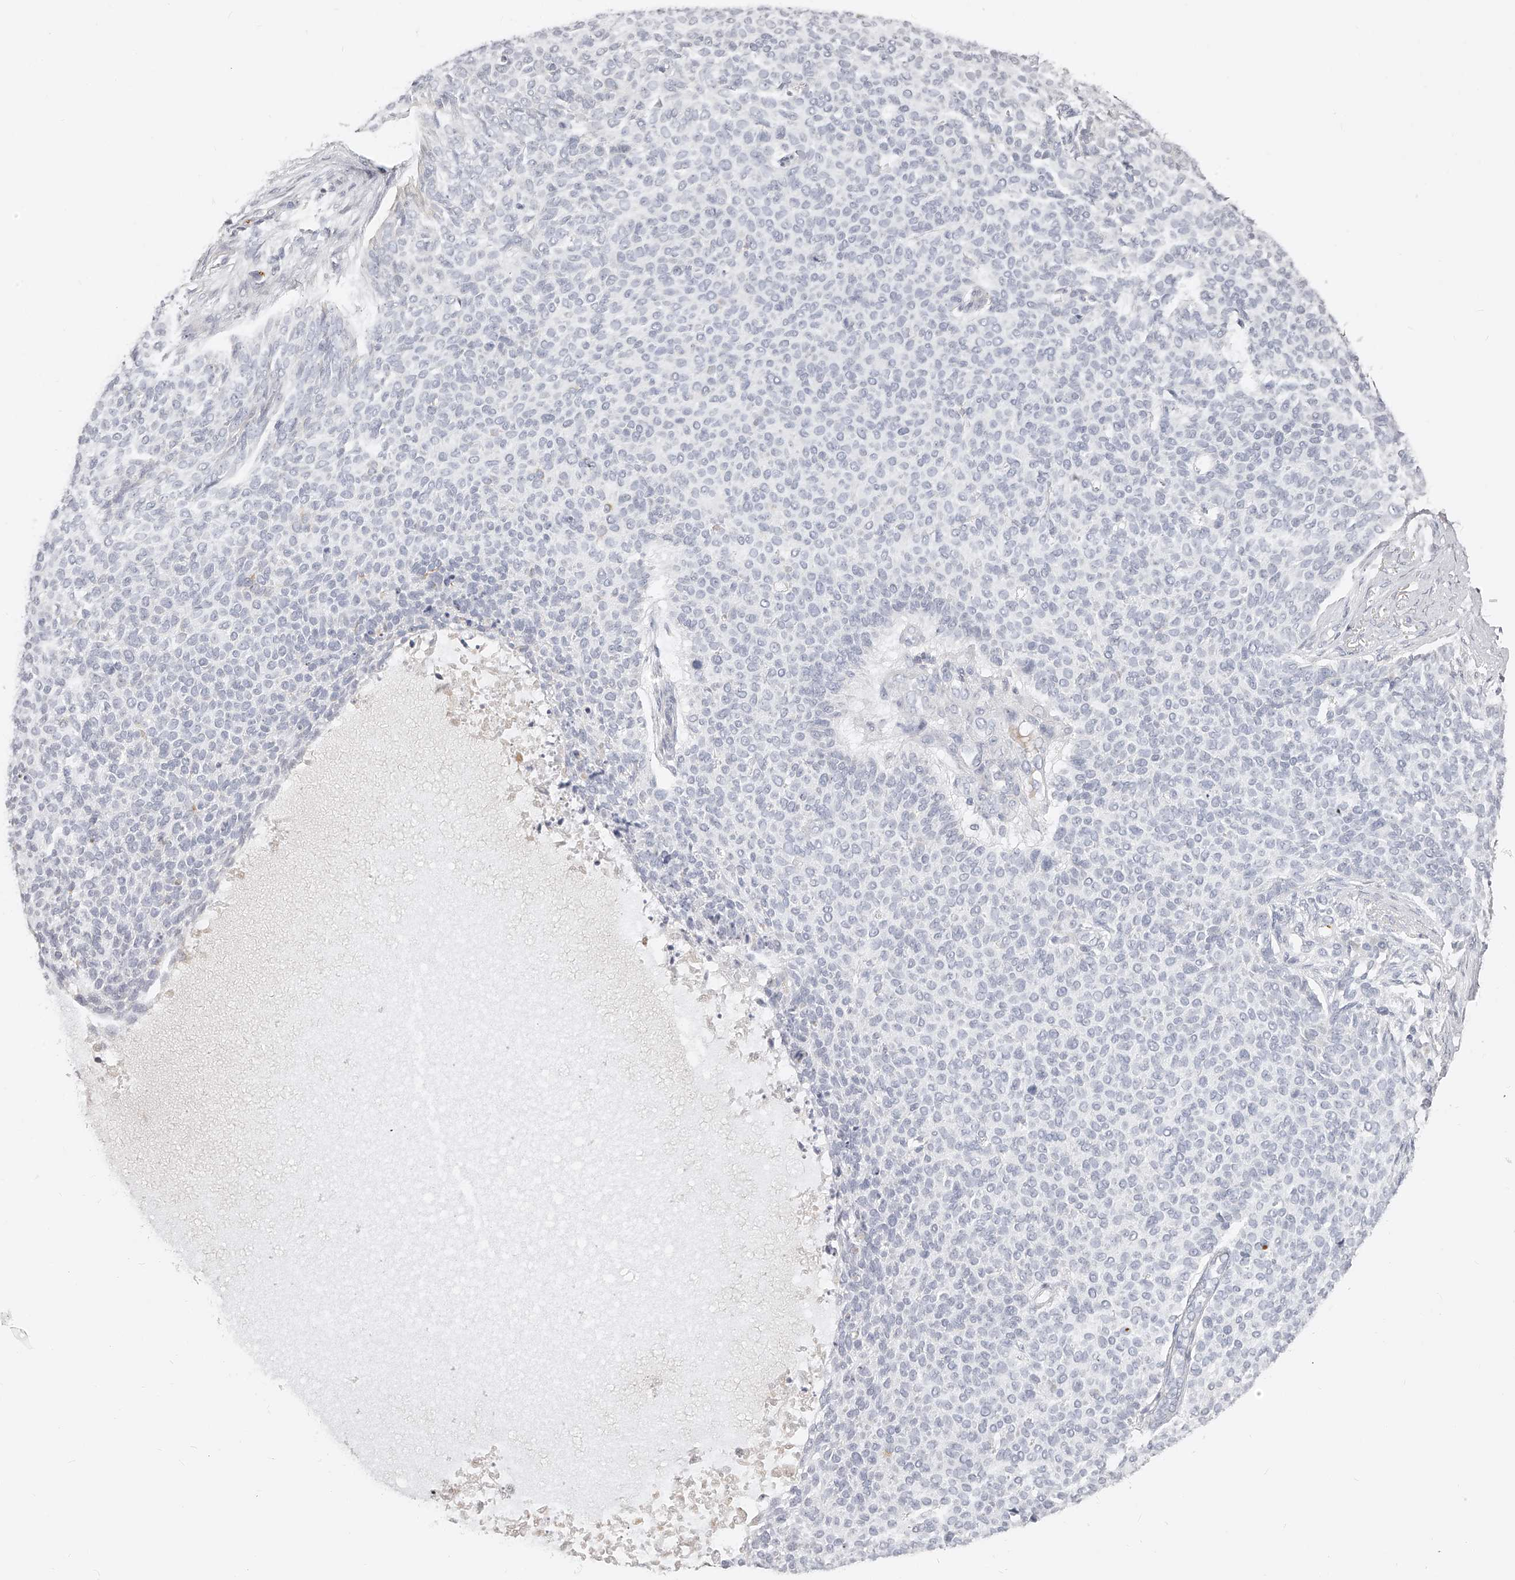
{"staining": {"intensity": "negative", "quantity": "none", "location": "none"}, "tissue": "skin cancer", "cell_type": "Tumor cells", "image_type": "cancer", "snomed": [{"axis": "morphology", "description": "Normal tissue, NOS"}, {"axis": "morphology", "description": "Basal cell carcinoma"}, {"axis": "topography", "description": "Skin"}], "caption": "DAB immunohistochemical staining of basal cell carcinoma (skin) reveals no significant expression in tumor cells.", "gene": "ITGB3", "patient": {"sex": "male", "age": 50}}